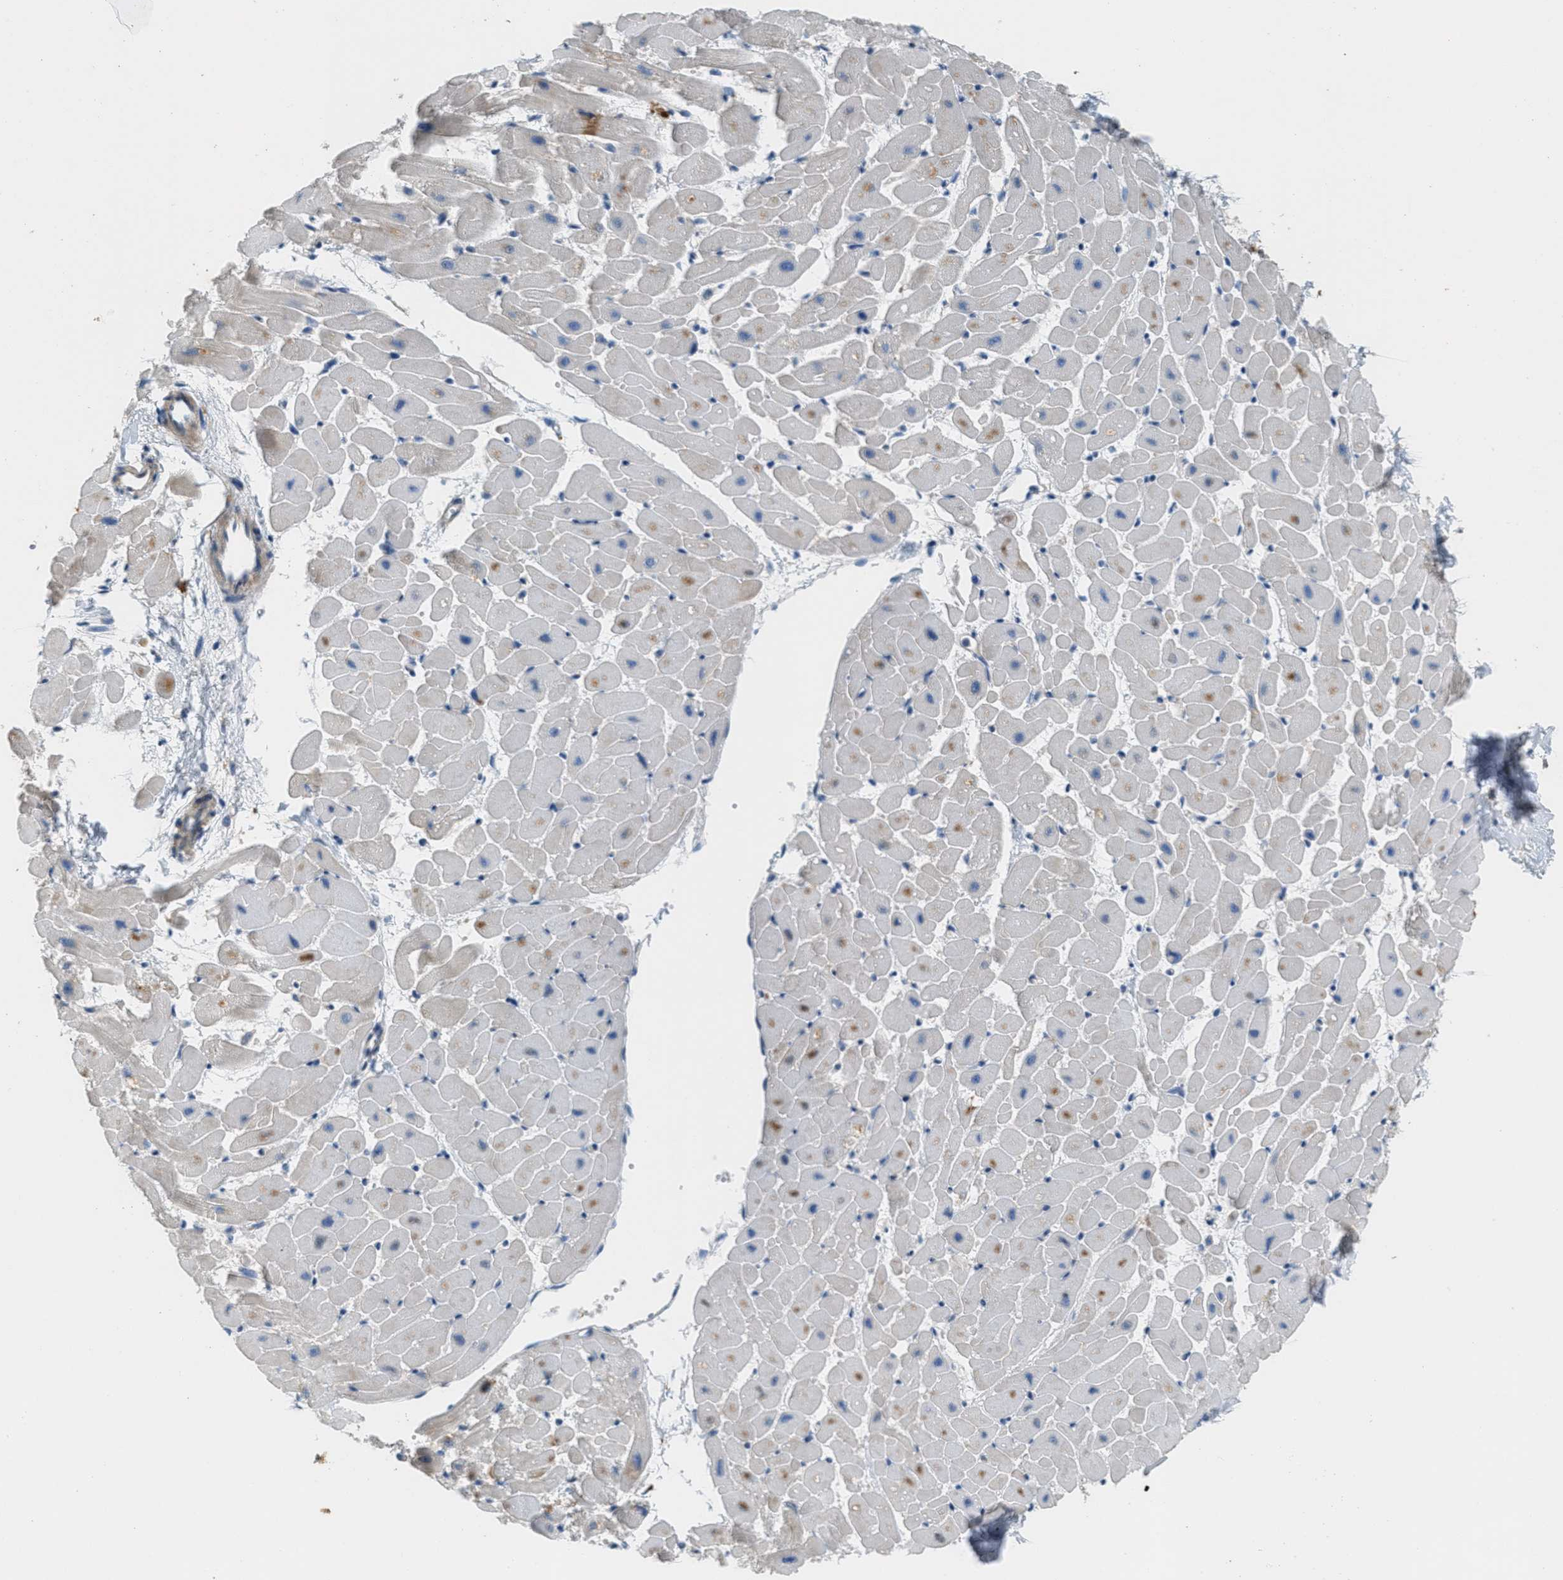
{"staining": {"intensity": "weak", "quantity": "<25%", "location": "cytoplasmic/membranous"}, "tissue": "heart muscle", "cell_type": "Cardiomyocytes", "image_type": "normal", "snomed": [{"axis": "morphology", "description": "Normal tissue, NOS"}, {"axis": "topography", "description": "Heart"}], "caption": "This is an IHC photomicrograph of unremarkable human heart muscle. There is no staining in cardiomyocytes.", "gene": "ADCY5", "patient": {"sex": "female", "age": 19}}